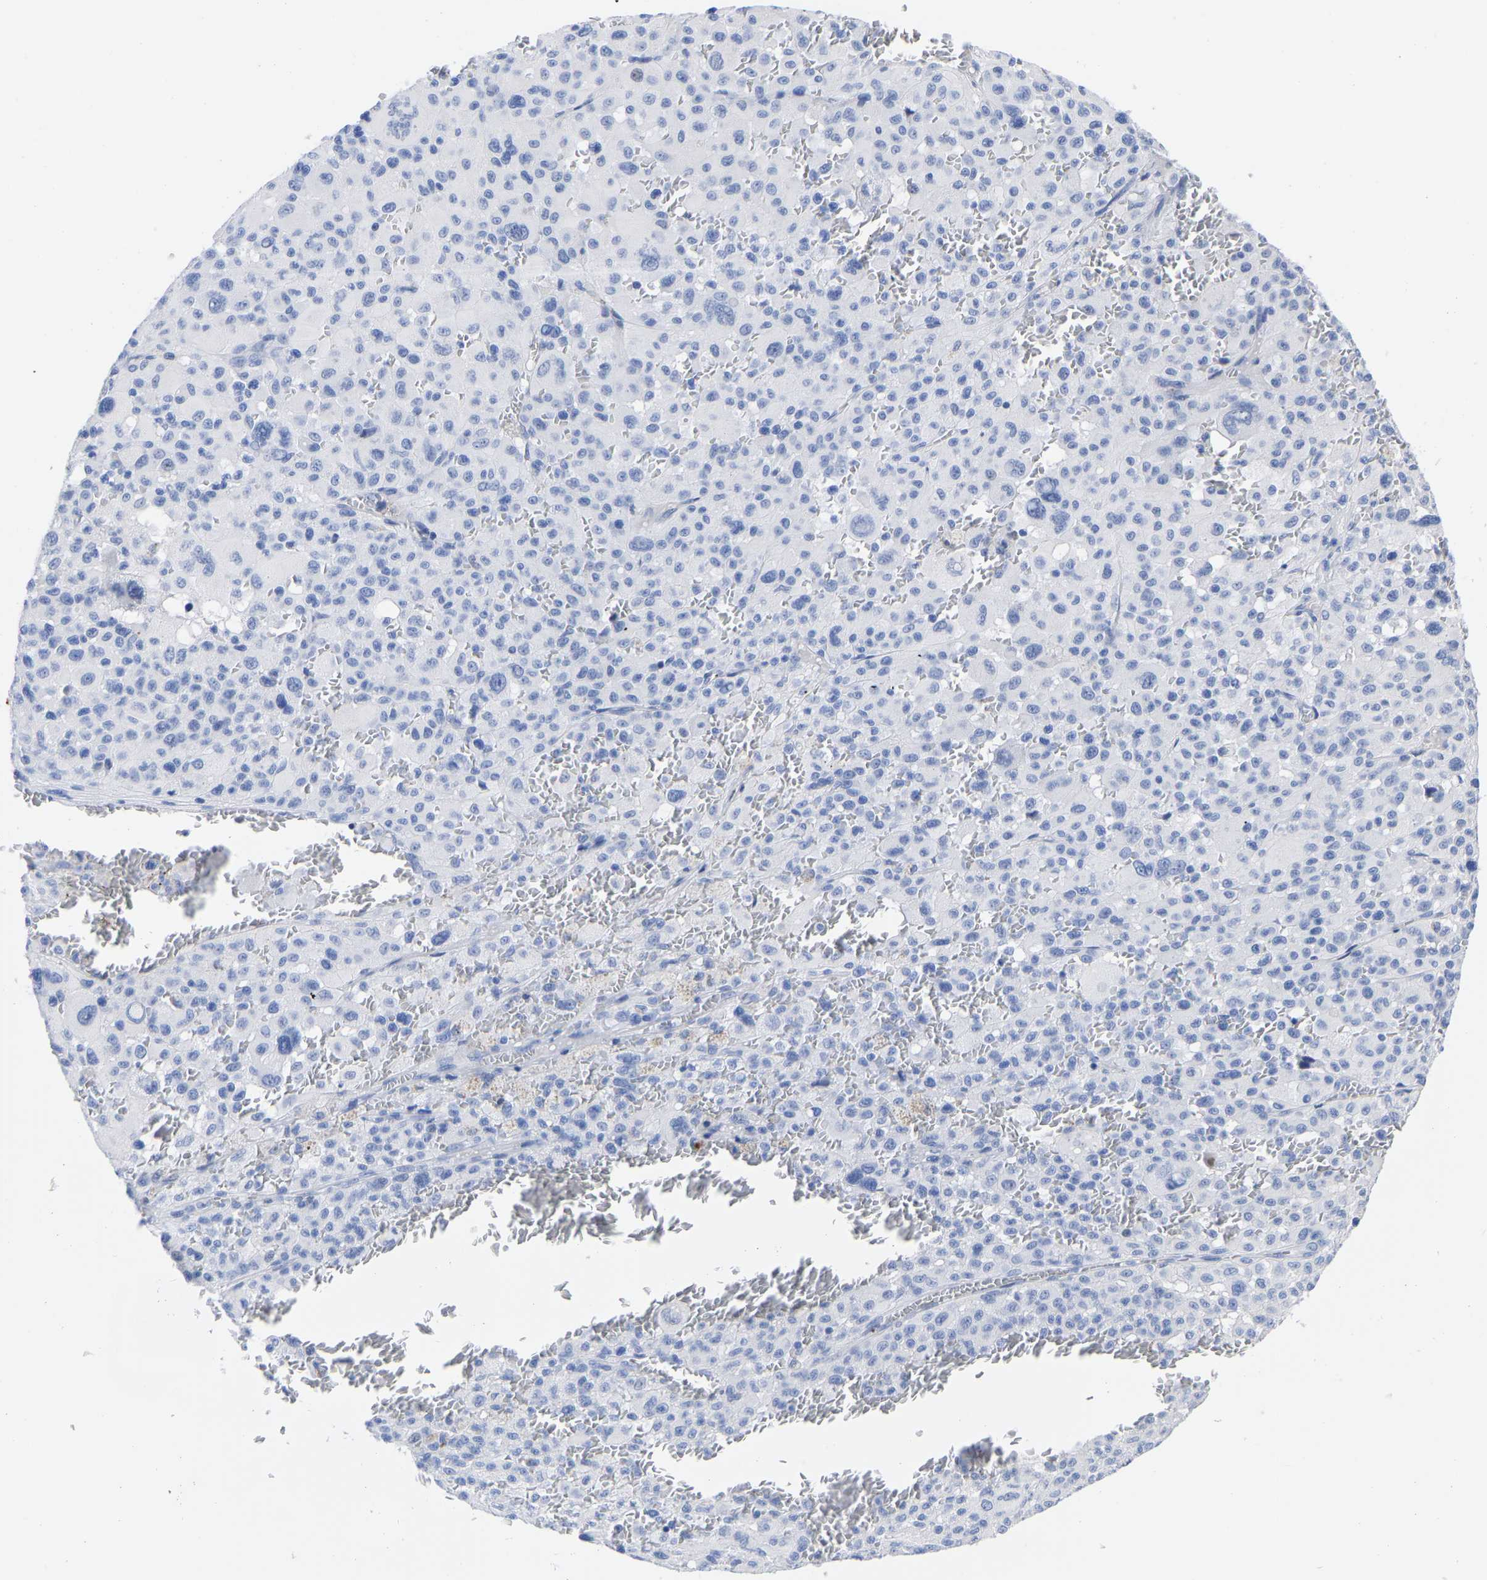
{"staining": {"intensity": "negative", "quantity": "none", "location": "none"}, "tissue": "melanoma", "cell_type": "Tumor cells", "image_type": "cancer", "snomed": [{"axis": "morphology", "description": "Malignant melanoma, Metastatic site"}, {"axis": "topography", "description": "Skin"}], "caption": "IHC image of melanoma stained for a protein (brown), which demonstrates no staining in tumor cells. (DAB immunohistochemistry visualized using brightfield microscopy, high magnification).", "gene": "GPA33", "patient": {"sex": "female", "age": 74}}